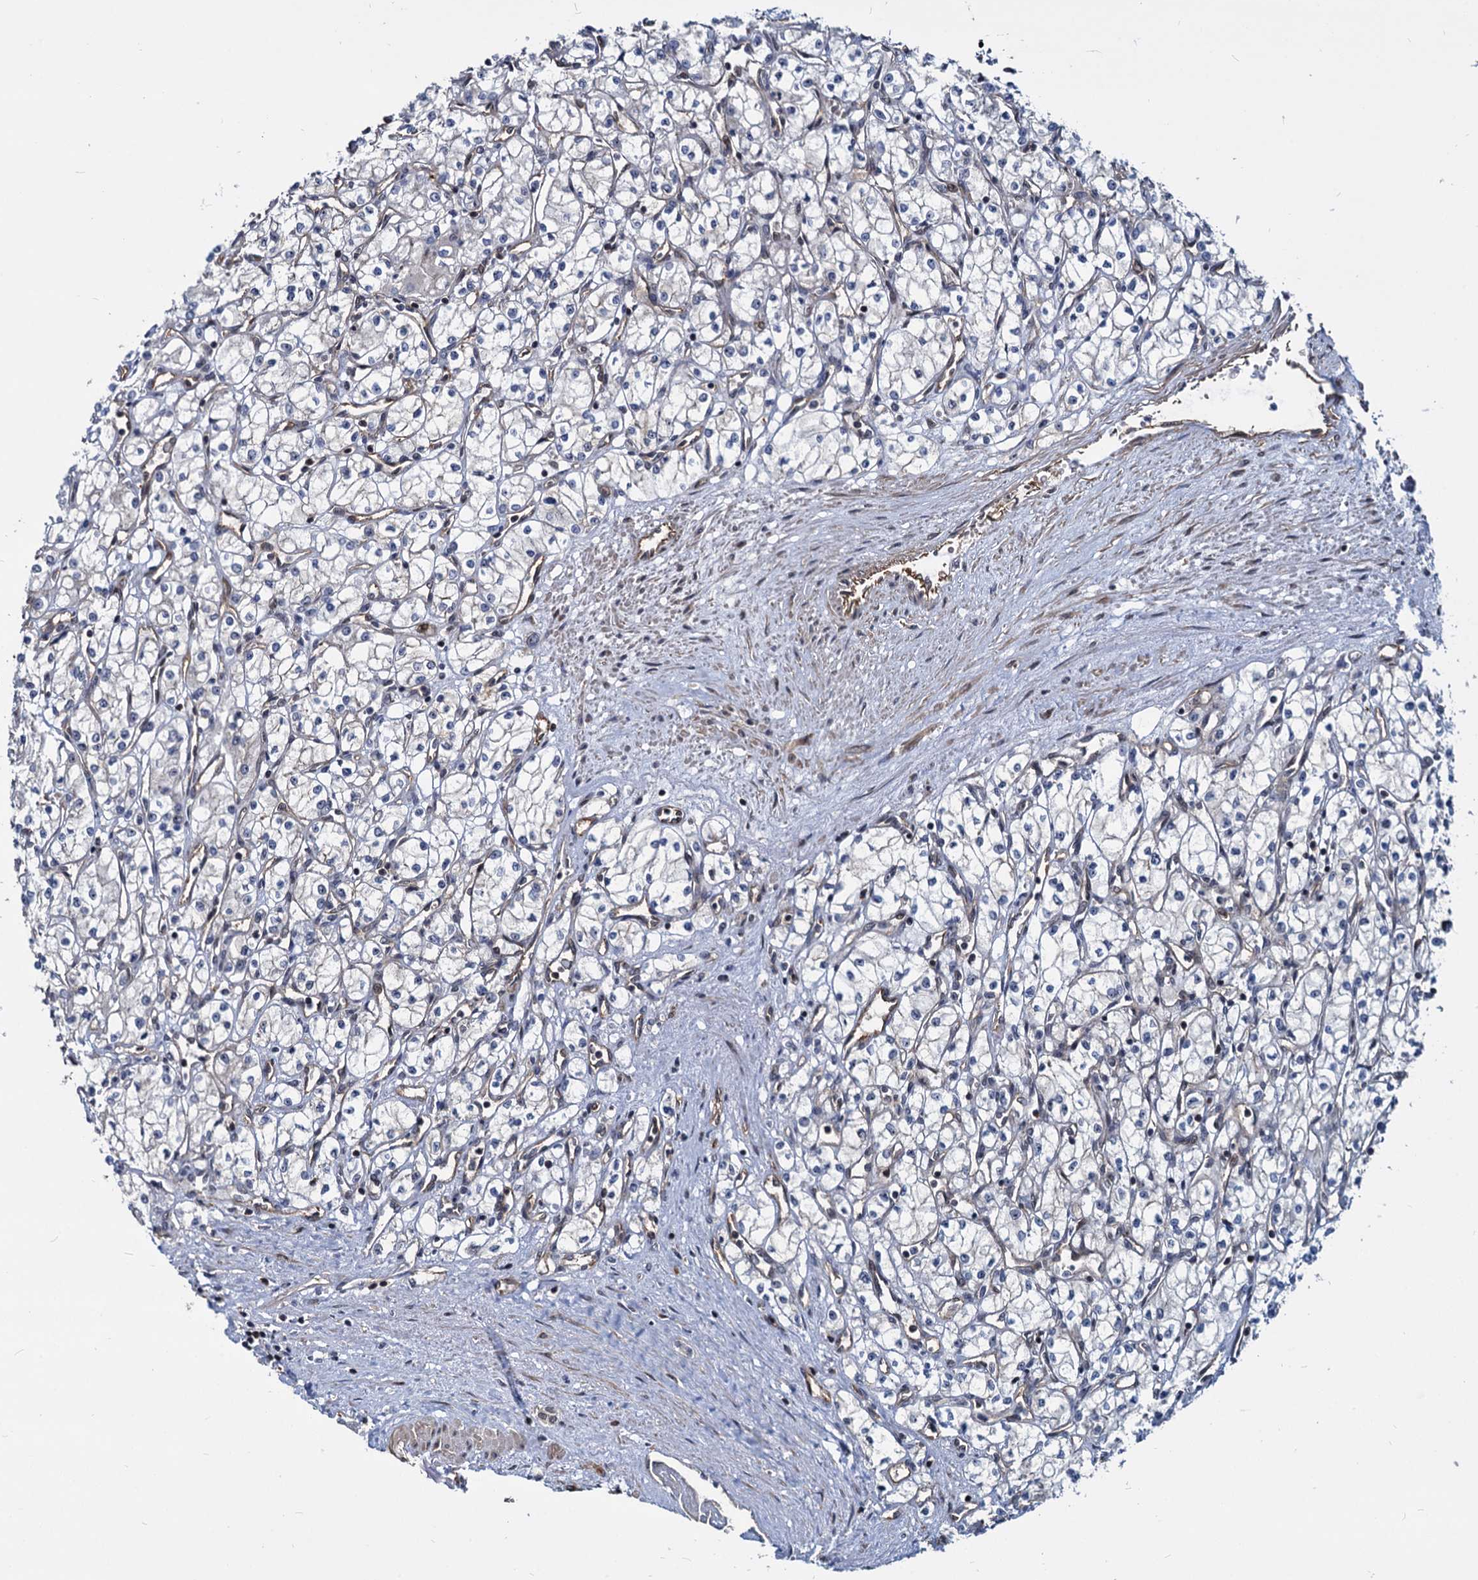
{"staining": {"intensity": "negative", "quantity": "none", "location": "none"}, "tissue": "renal cancer", "cell_type": "Tumor cells", "image_type": "cancer", "snomed": [{"axis": "morphology", "description": "Adenocarcinoma, NOS"}, {"axis": "topography", "description": "Kidney"}], "caption": "Immunohistochemistry image of human renal cancer stained for a protein (brown), which exhibits no staining in tumor cells.", "gene": "UBLCP1", "patient": {"sex": "male", "age": 59}}